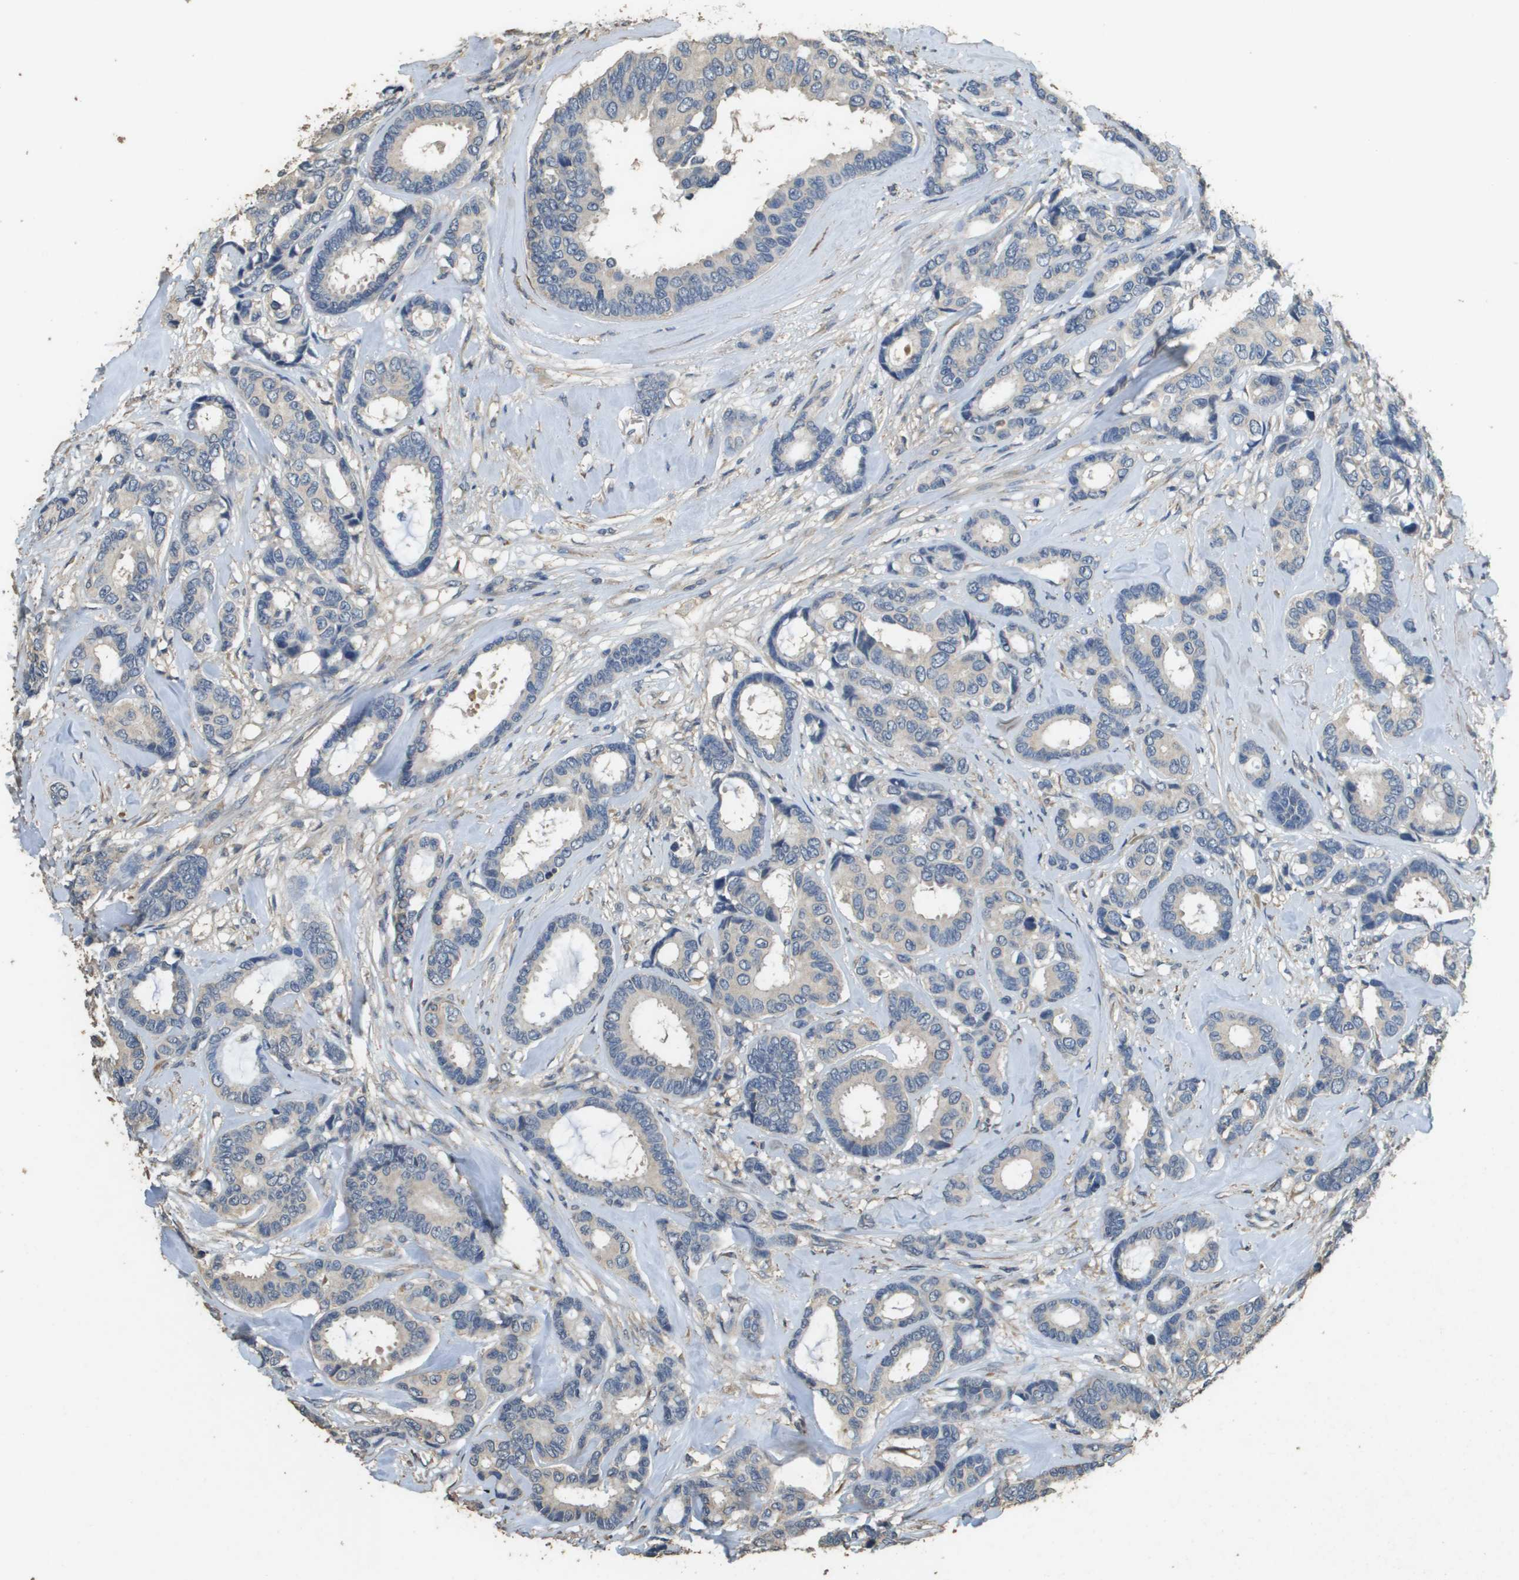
{"staining": {"intensity": "weak", "quantity": "25%-75%", "location": "cytoplasmic/membranous"}, "tissue": "breast cancer", "cell_type": "Tumor cells", "image_type": "cancer", "snomed": [{"axis": "morphology", "description": "Duct carcinoma"}, {"axis": "topography", "description": "Breast"}], "caption": "High-power microscopy captured an immunohistochemistry histopathology image of intraductal carcinoma (breast), revealing weak cytoplasmic/membranous expression in about 25%-75% of tumor cells. (DAB IHC with brightfield microscopy, high magnification).", "gene": "RAB6B", "patient": {"sex": "female", "age": 87}}